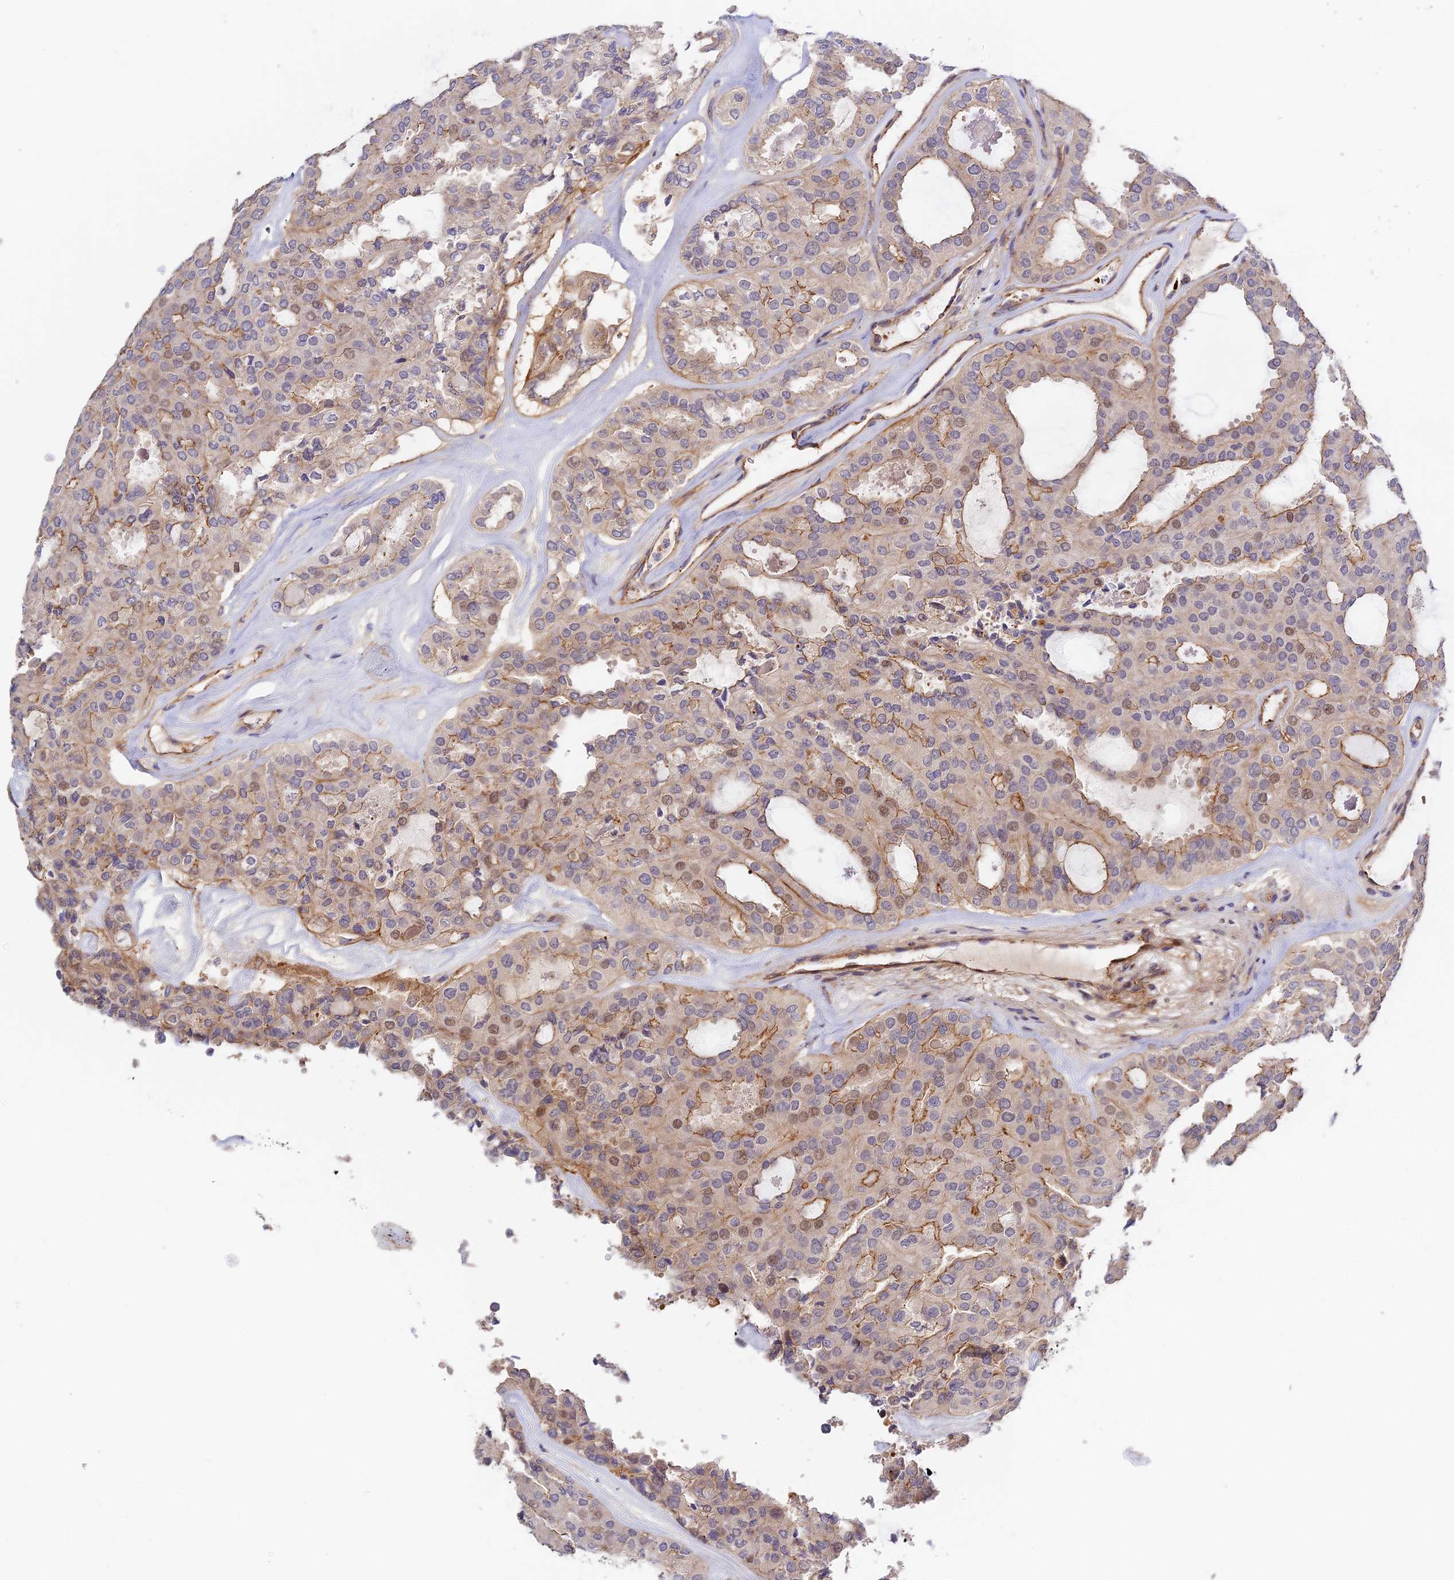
{"staining": {"intensity": "moderate", "quantity": "25%-75%", "location": "cytoplasmic/membranous,nuclear"}, "tissue": "thyroid cancer", "cell_type": "Tumor cells", "image_type": "cancer", "snomed": [{"axis": "morphology", "description": "Follicular adenoma carcinoma, NOS"}, {"axis": "topography", "description": "Thyroid gland"}], "caption": "Thyroid follicular adenoma carcinoma stained with a protein marker demonstrates moderate staining in tumor cells.", "gene": "MISP3", "patient": {"sex": "male", "age": 75}}